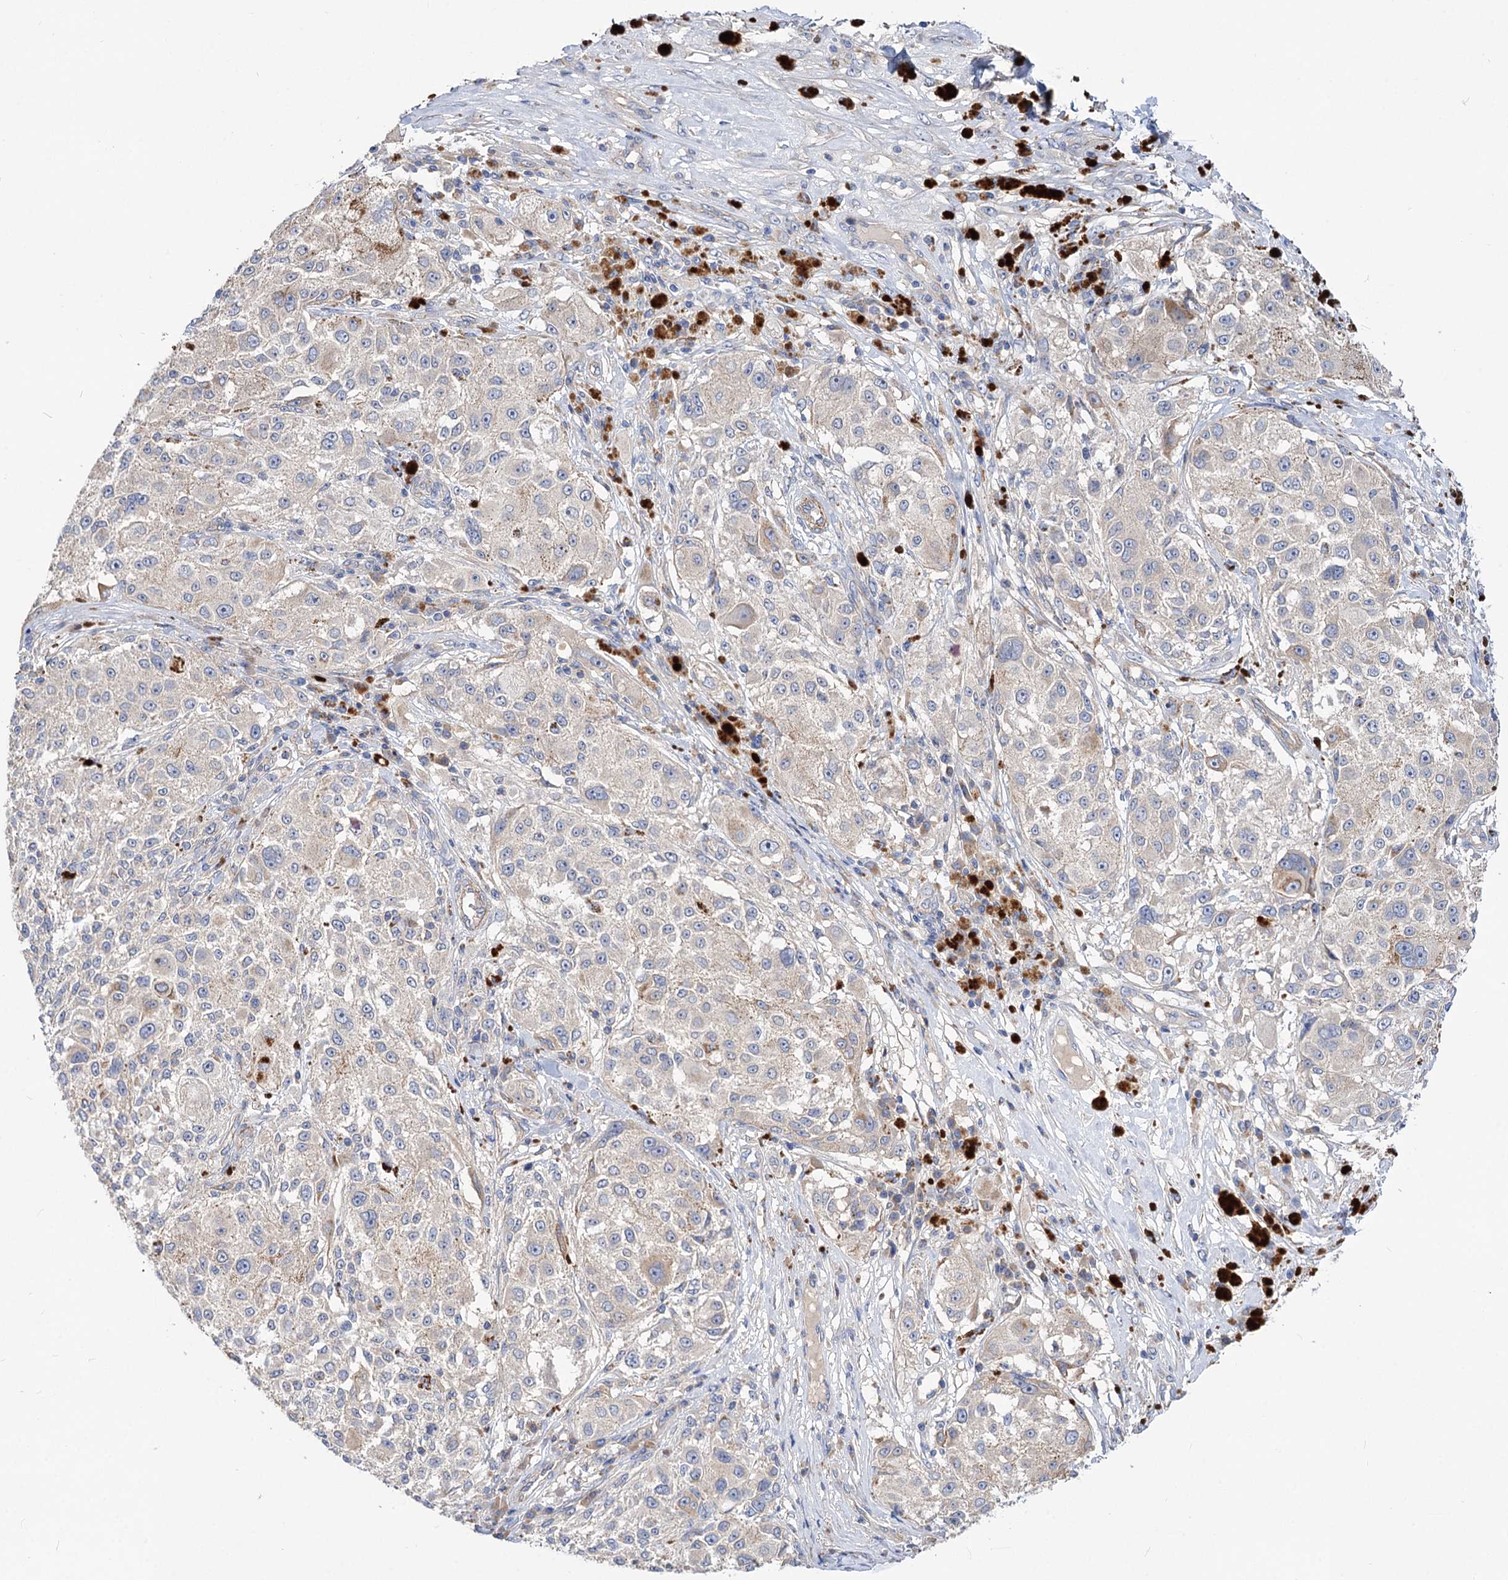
{"staining": {"intensity": "negative", "quantity": "none", "location": "none"}, "tissue": "melanoma", "cell_type": "Tumor cells", "image_type": "cancer", "snomed": [{"axis": "morphology", "description": "Necrosis, NOS"}, {"axis": "morphology", "description": "Malignant melanoma, NOS"}, {"axis": "topography", "description": "Skin"}], "caption": "Melanoma was stained to show a protein in brown. There is no significant expression in tumor cells.", "gene": "NUDCD2", "patient": {"sex": "female", "age": 87}}